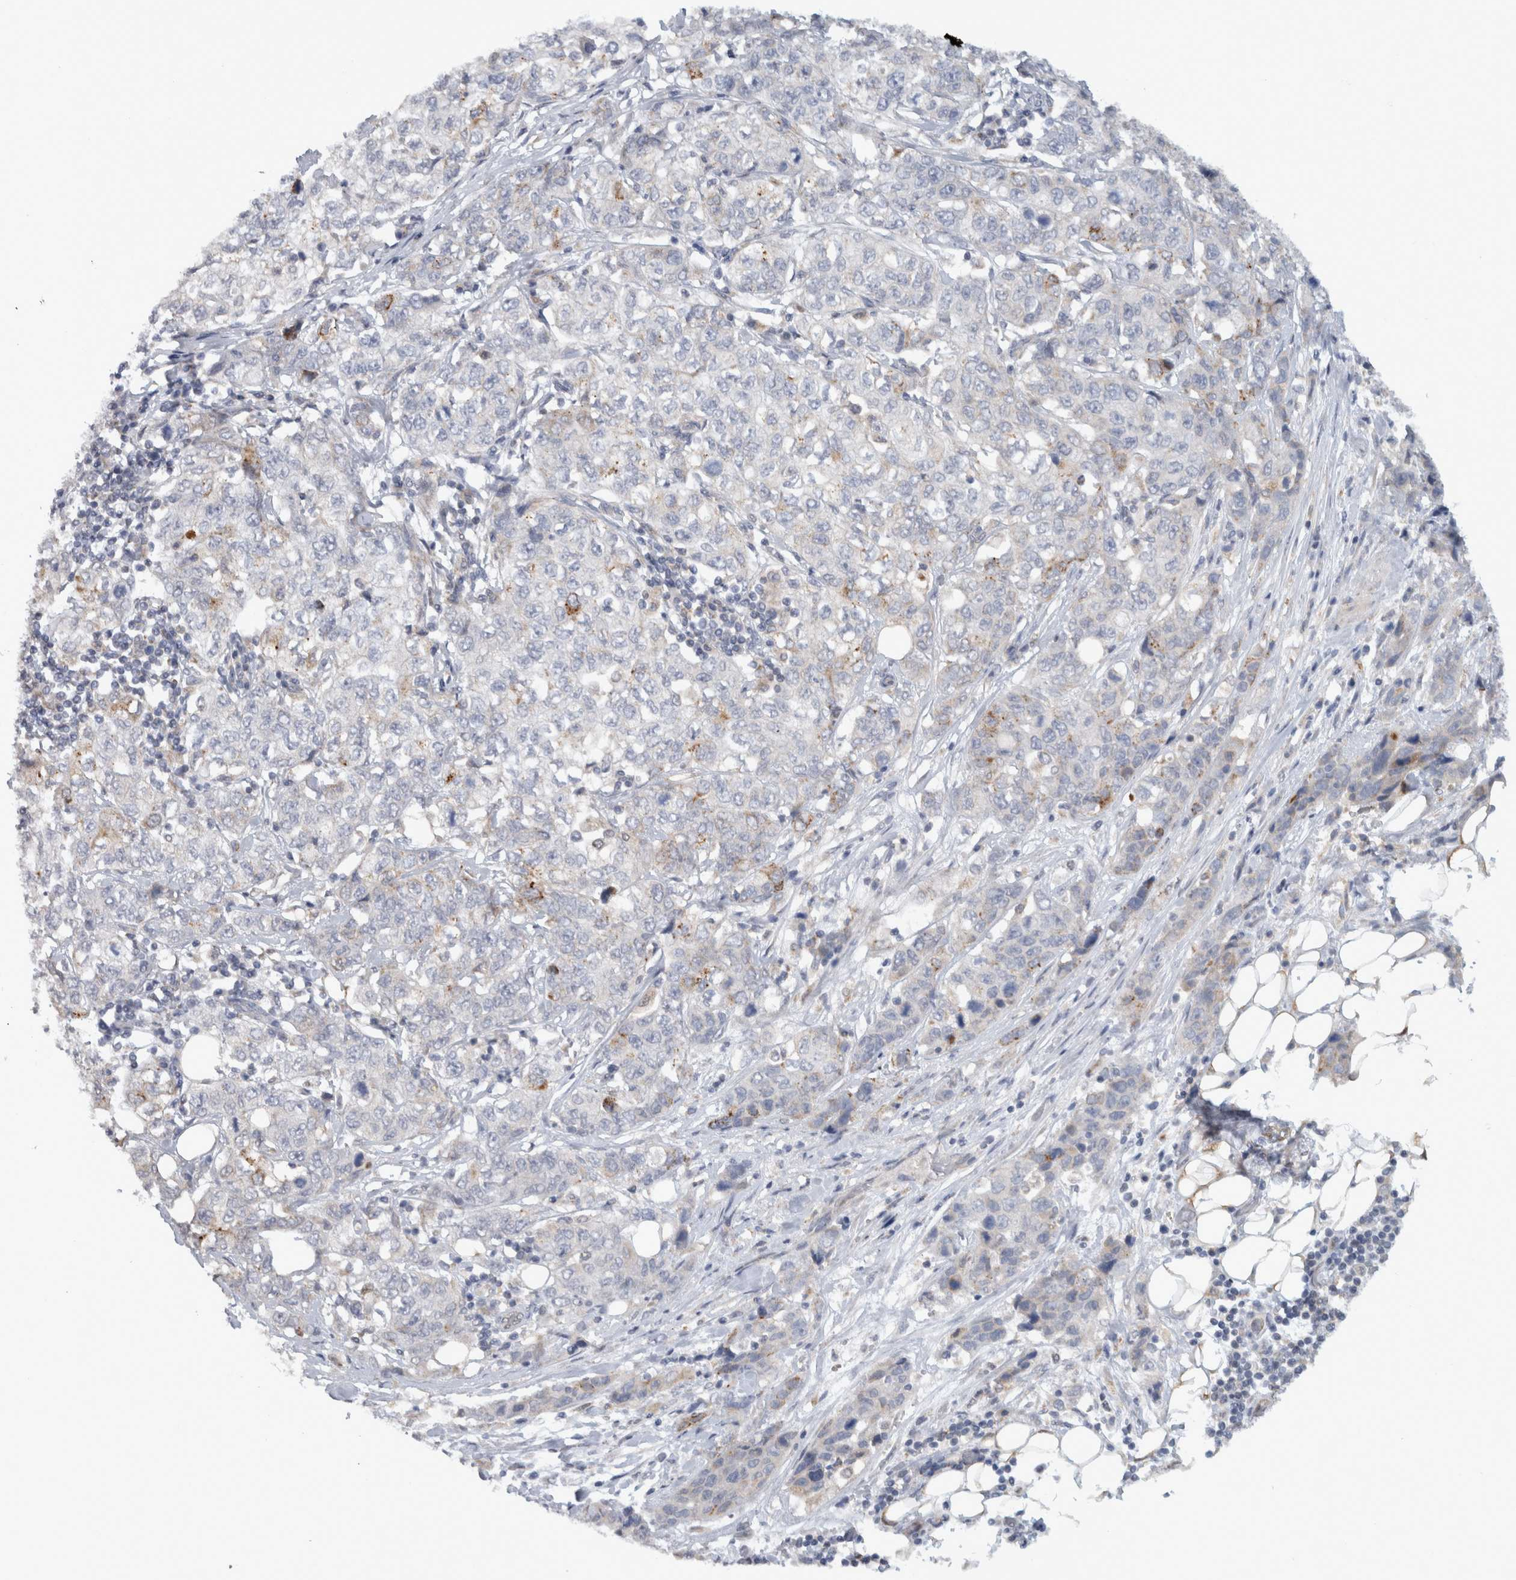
{"staining": {"intensity": "negative", "quantity": "none", "location": "none"}, "tissue": "stomach cancer", "cell_type": "Tumor cells", "image_type": "cancer", "snomed": [{"axis": "morphology", "description": "Adenocarcinoma, NOS"}, {"axis": "topography", "description": "Stomach"}], "caption": "DAB (3,3'-diaminobenzidine) immunohistochemical staining of stomach adenocarcinoma shows no significant staining in tumor cells.", "gene": "RAB18", "patient": {"sex": "male", "age": 48}}